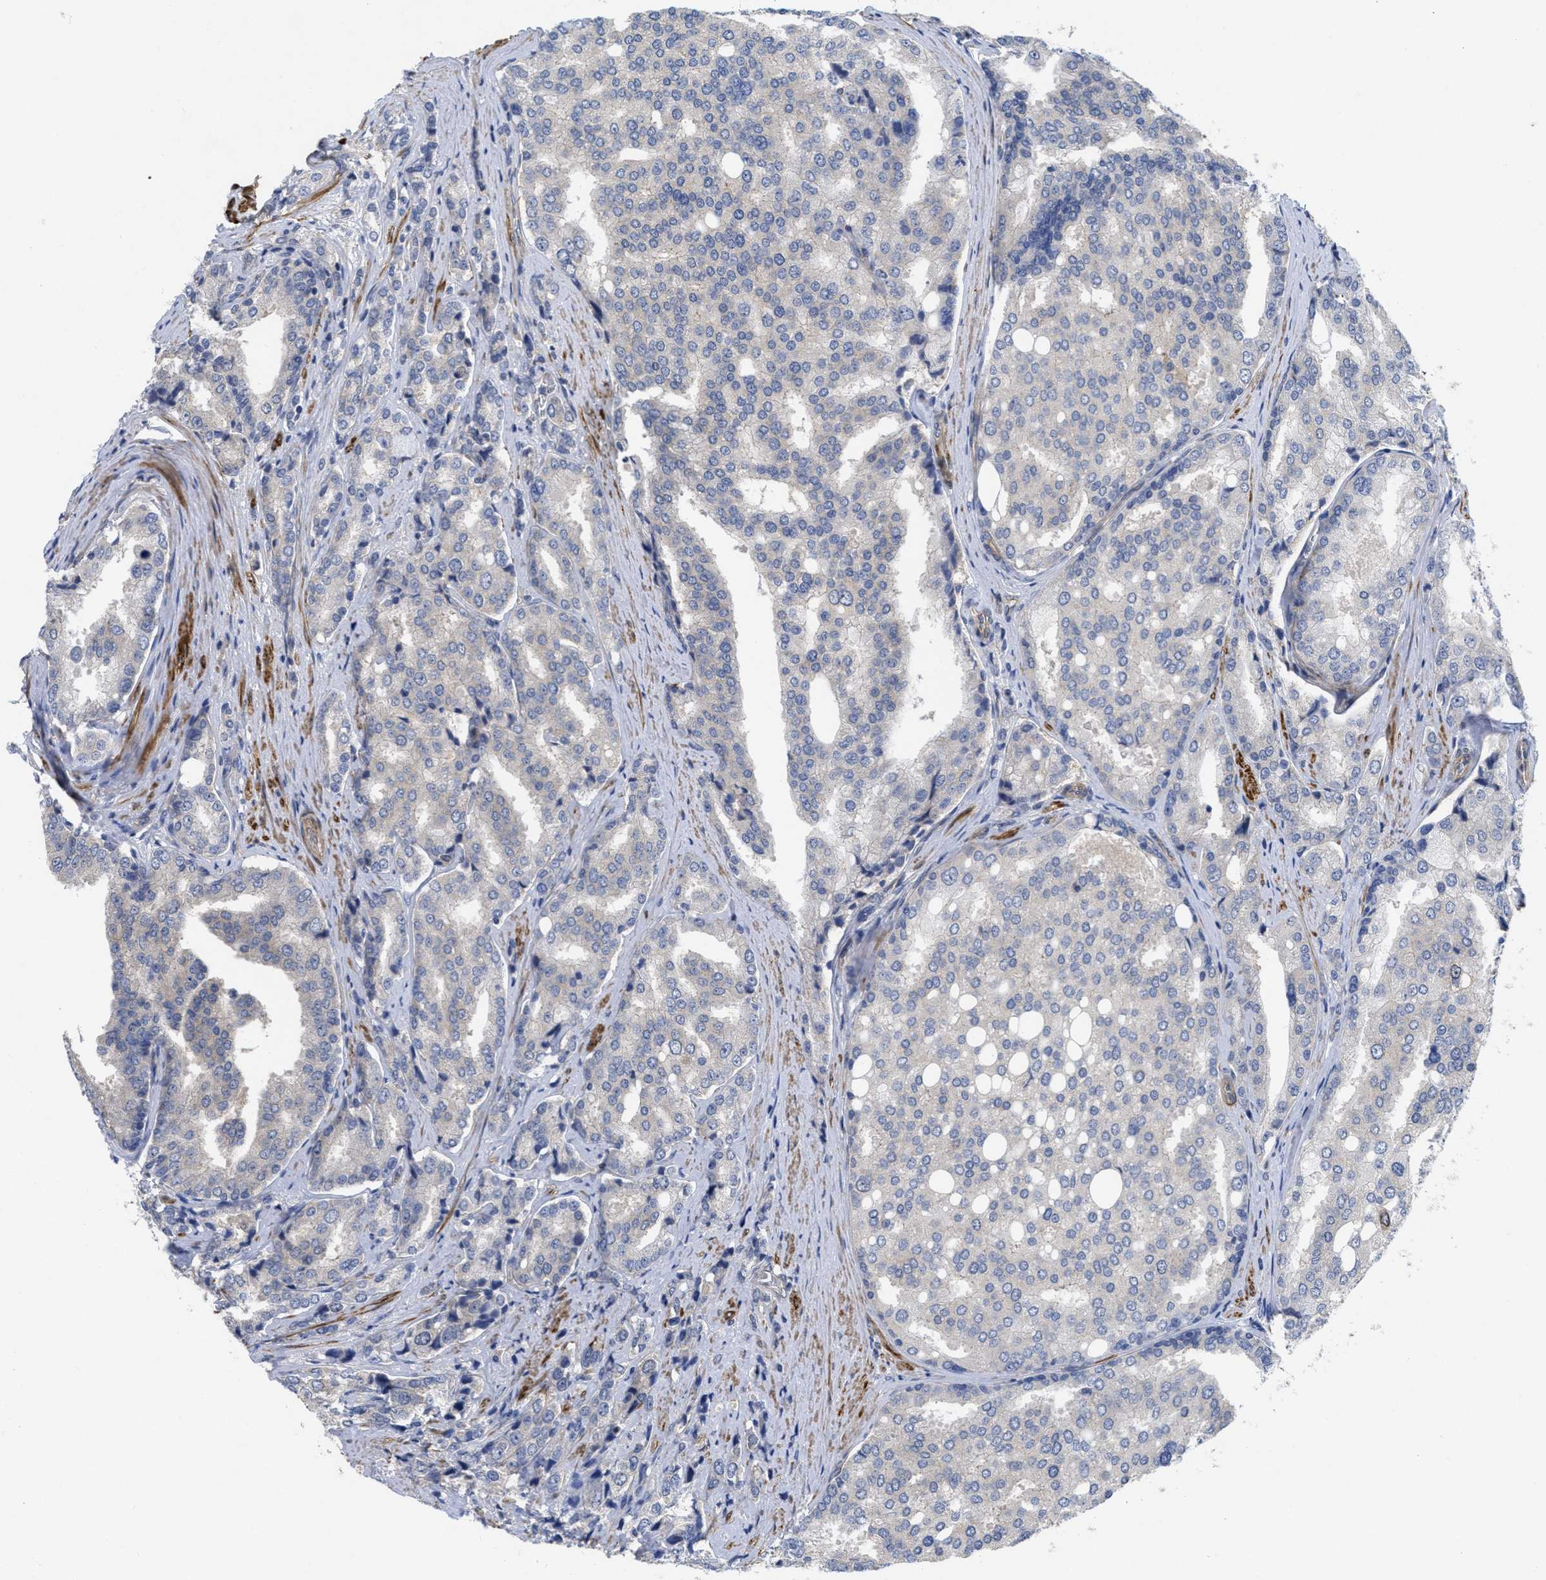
{"staining": {"intensity": "negative", "quantity": "none", "location": "none"}, "tissue": "prostate cancer", "cell_type": "Tumor cells", "image_type": "cancer", "snomed": [{"axis": "morphology", "description": "Adenocarcinoma, High grade"}, {"axis": "topography", "description": "Prostate"}], "caption": "There is no significant staining in tumor cells of prostate adenocarcinoma (high-grade).", "gene": "ARHGEF26", "patient": {"sex": "male", "age": 50}}